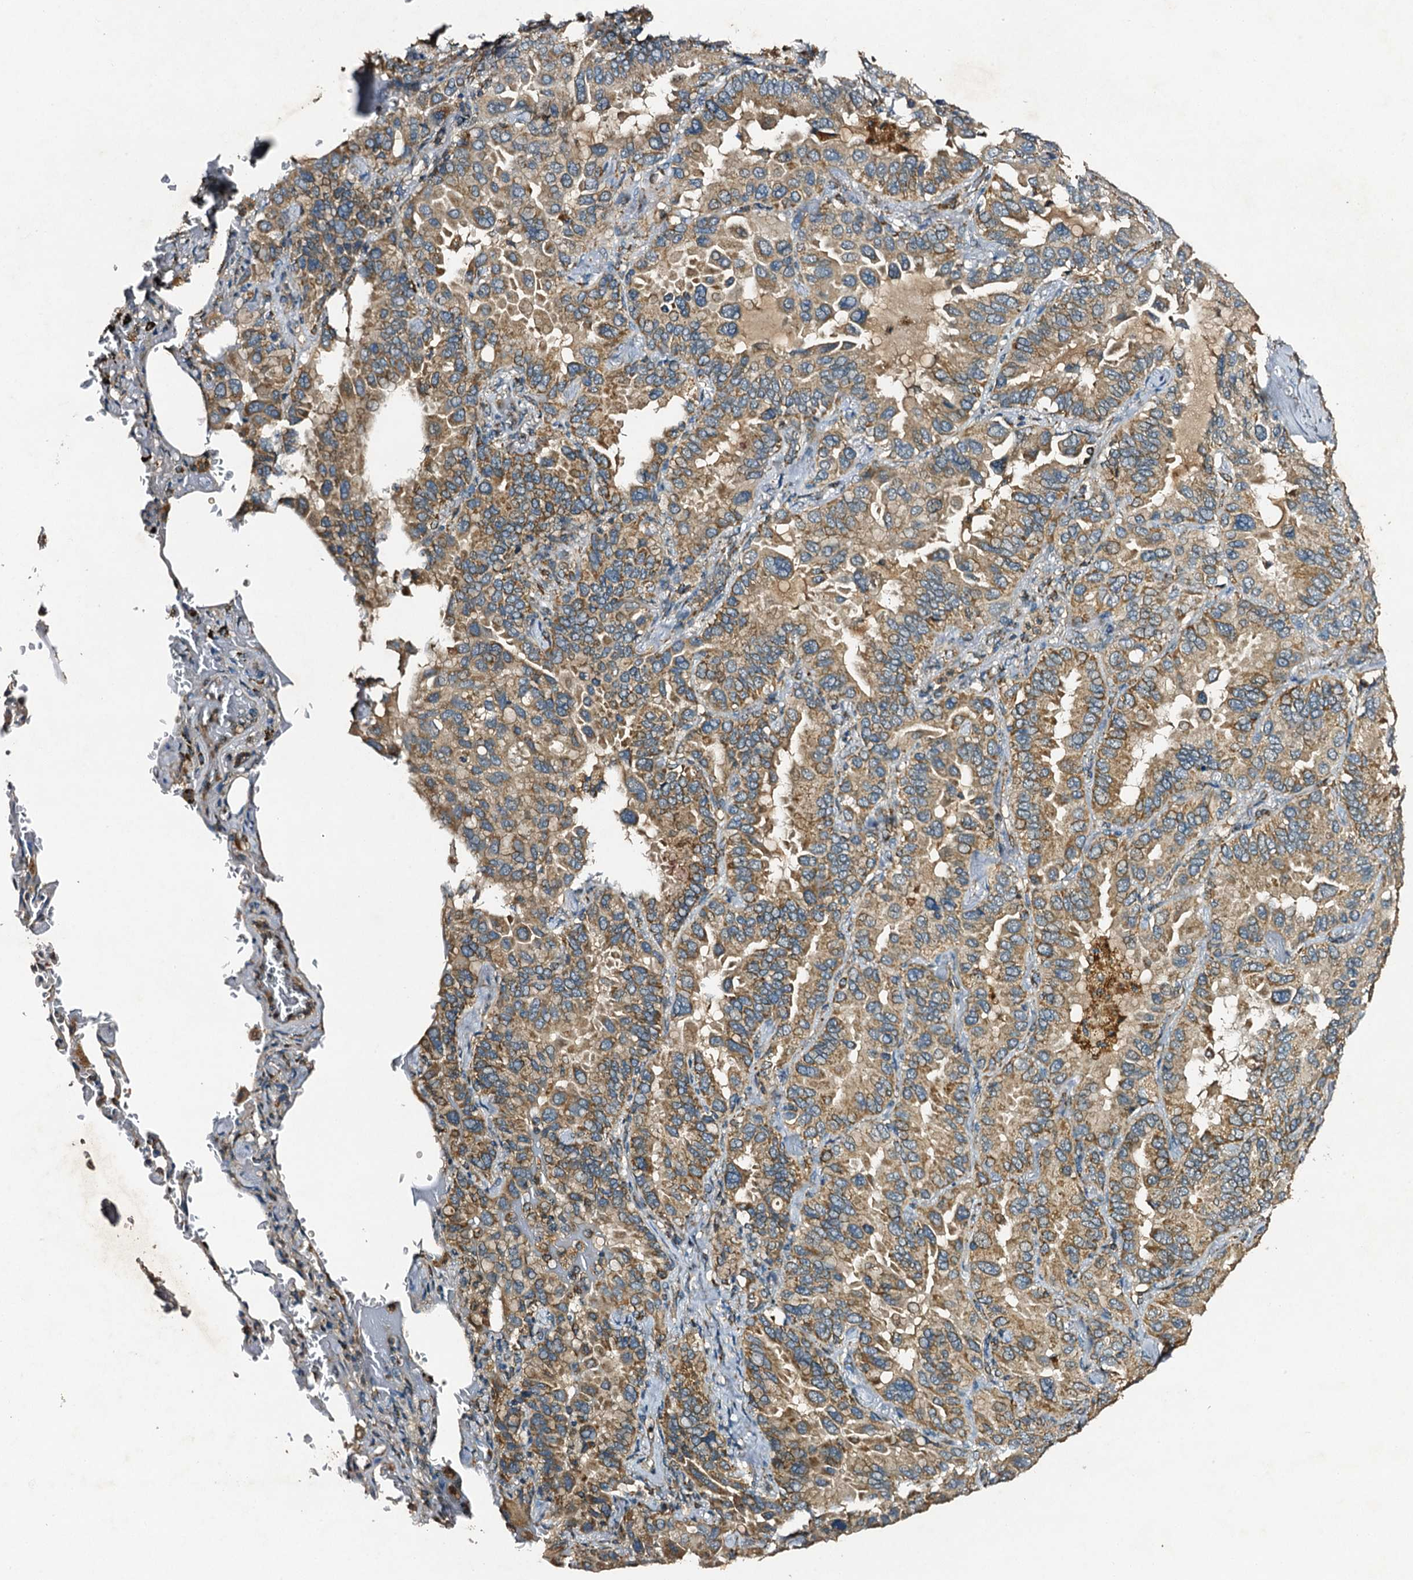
{"staining": {"intensity": "moderate", "quantity": ">75%", "location": "cytoplasmic/membranous"}, "tissue": "lung cancer", "cell_type": "Tumor cells", "image_type": "cancer", "snomed": [{"axis": "morphology", "description": "Adenocarcinoma, NOS"}, {"axis": "topography", "description": "Lung"}], "caption": "Protein analysis of lung adenocarcinoma tissue reveals moderate cytoplasmic/membranous positivity in about >75% of tumor cells. (Stains: DAB in brown, nuclei in blue, Microscopy: brightfield microscopy at high magnification).", "gene": "NDUFA13", "patient": {"sex": "male", "age": 64}}